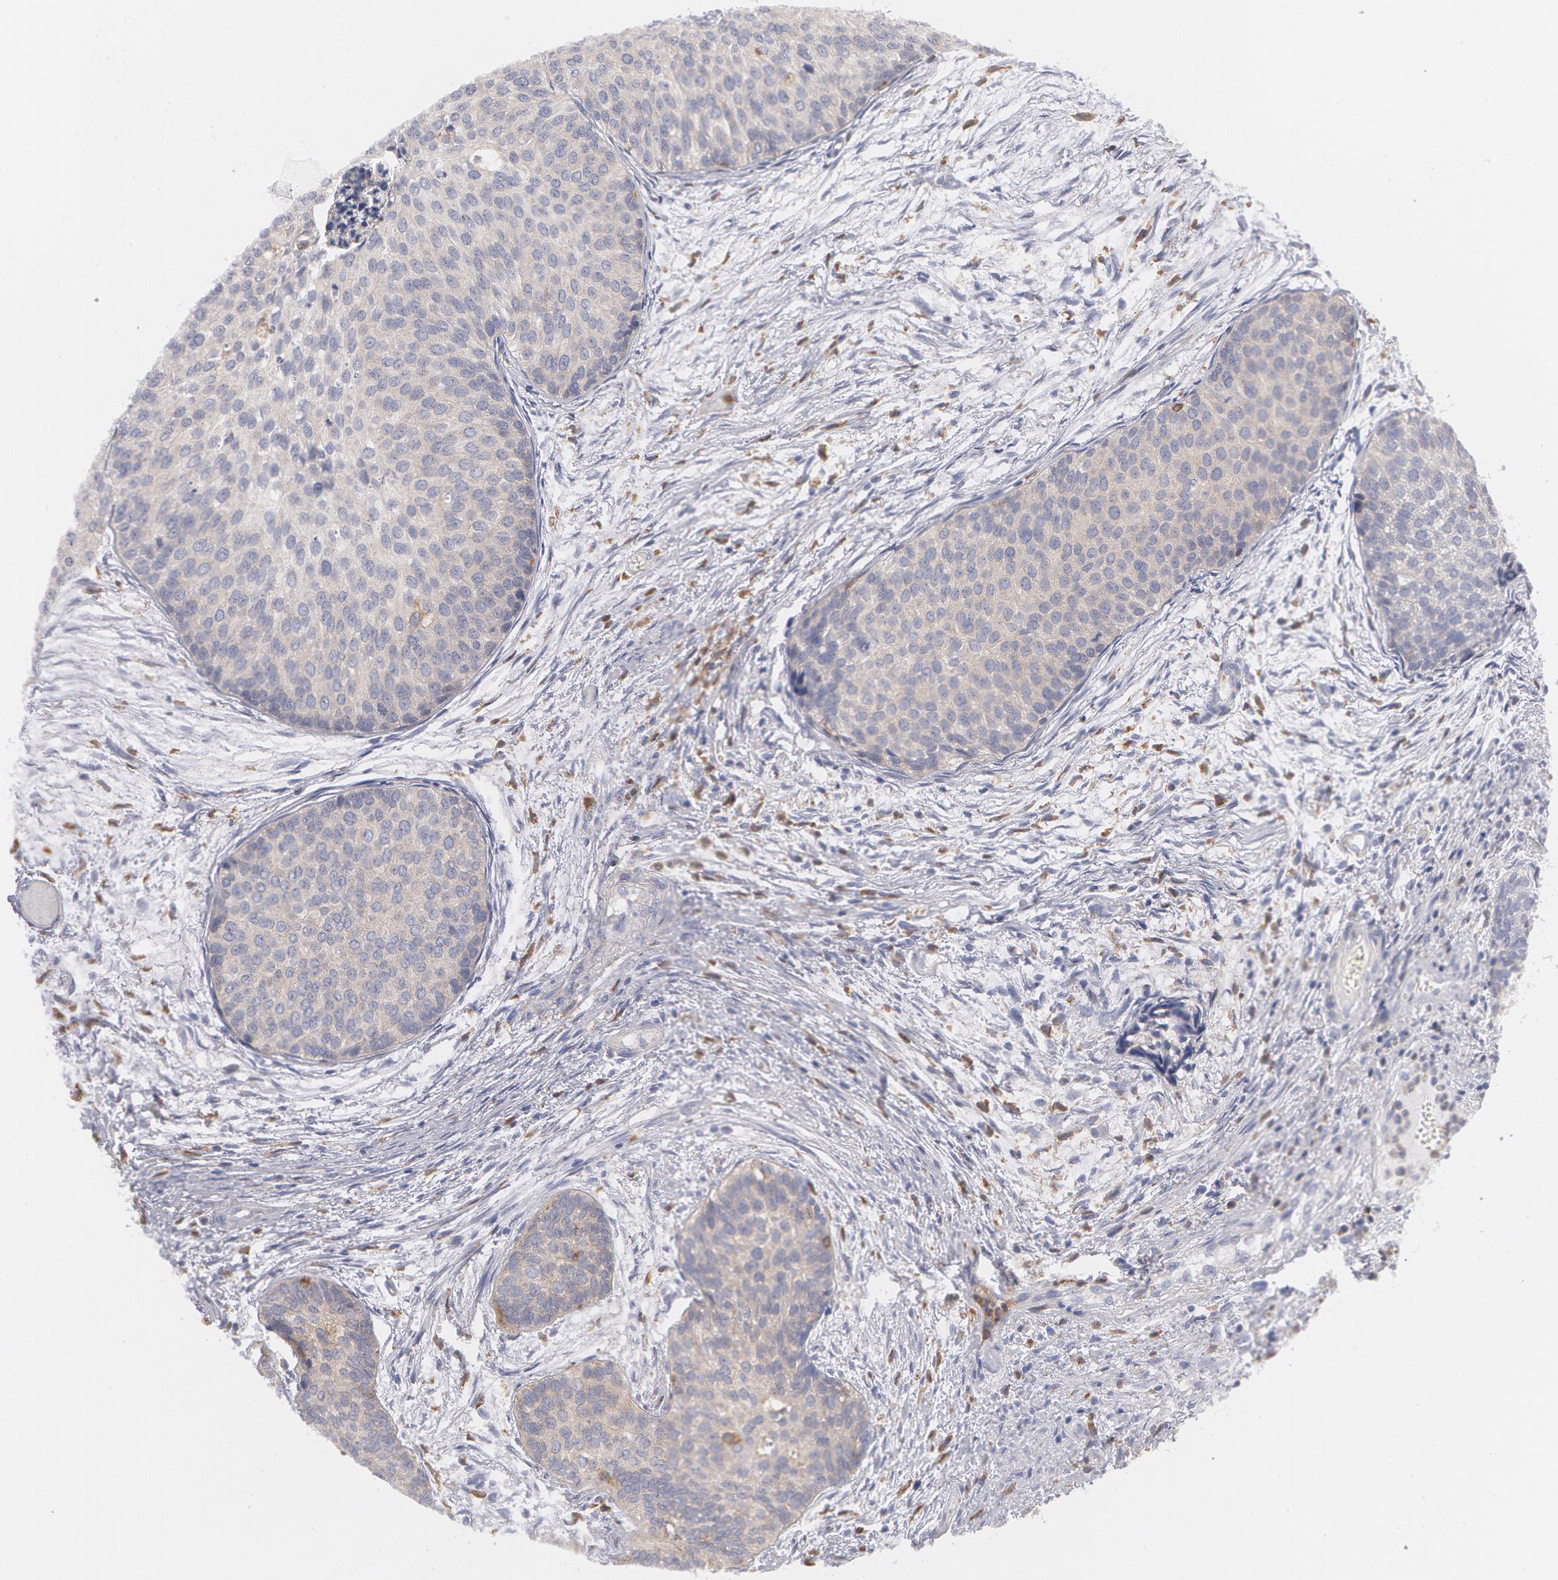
{"staining": {"intensity": "weak", "quantity": ">75%", "location": "cytoplasmic/membranous"}, "tissue": "urothelial cancer", "cell_type": "Tumor cells", "image_type": "cancer", "snomed": [{"axis": "morphology", "description": "Urothelial carcinoma, Low grade"}, {"axis": "topography", "description": "Urinary bladder"}], "caption": "Tumor cells show low levels of weak cytoplasmic/membranous expression in about >75% of cells in human urothelial carcinoma (low-grade). (Brightfield microscopy of DAB IHC at high magnification).", "gene": "SYK", "patient": {"sex": "male", "age": 84}}